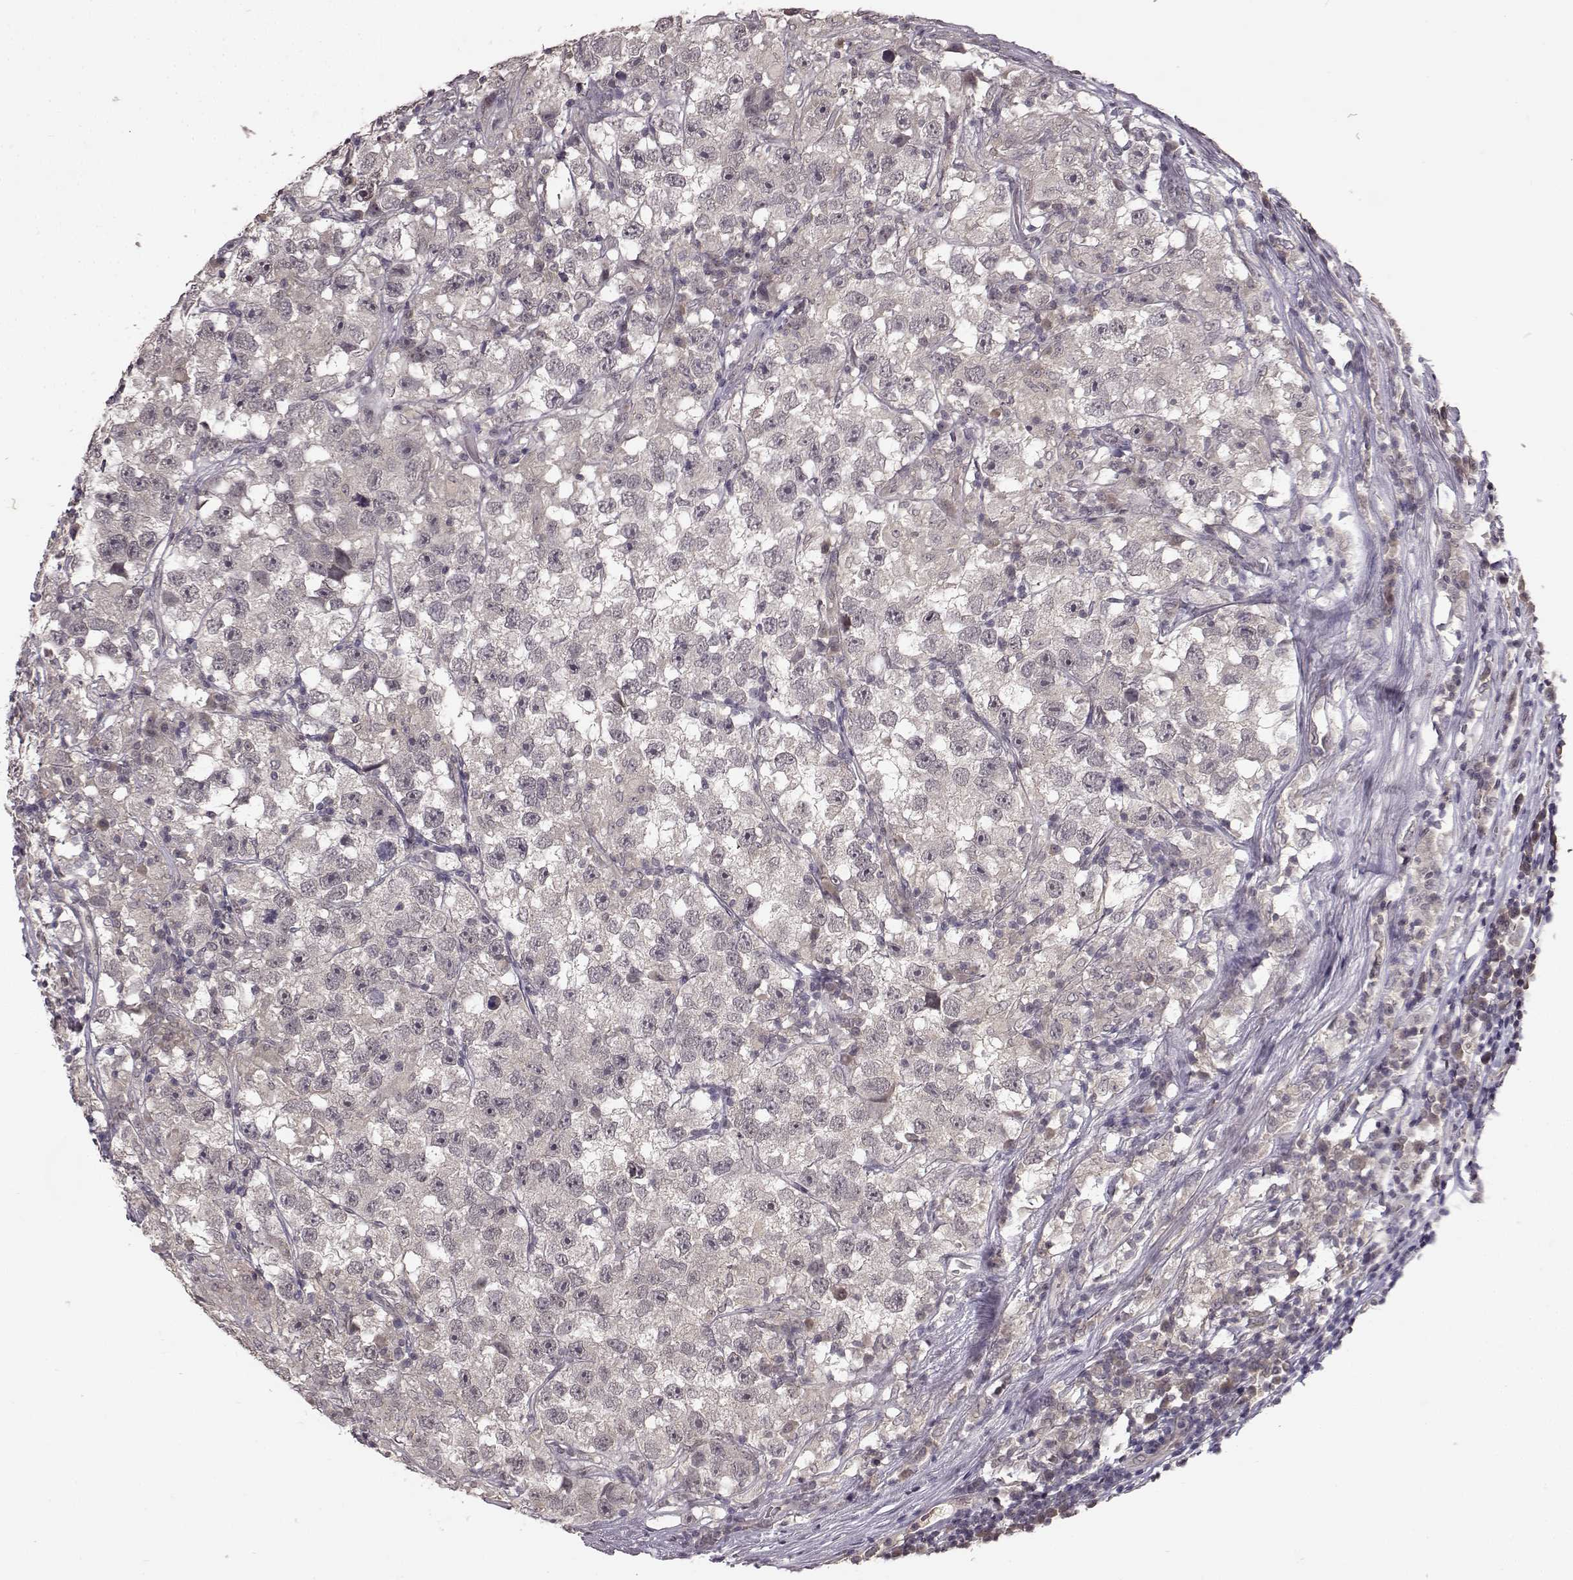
{"staining": {"intensity": "negative", "quantity": "none", "location": "none"}, "tissue": "testis cancer", "cell_type": "Tumor cells", "image_type": "cancer", "snomed": [{"axis": "morphology", "description": "Seminoma, NOS"}, {"axis": "topography", "description": "Testis"}], "caption": "Tumor cells are negative for protein expression in human testis cancer (seminoma). Brightfield microscopy of immunohistochemistry stained with DAB (brown) and hematoxylin (blue), captured at high magnification.", "gene": "NTRK2", "patient": {"sex": "male", "age": 26}}